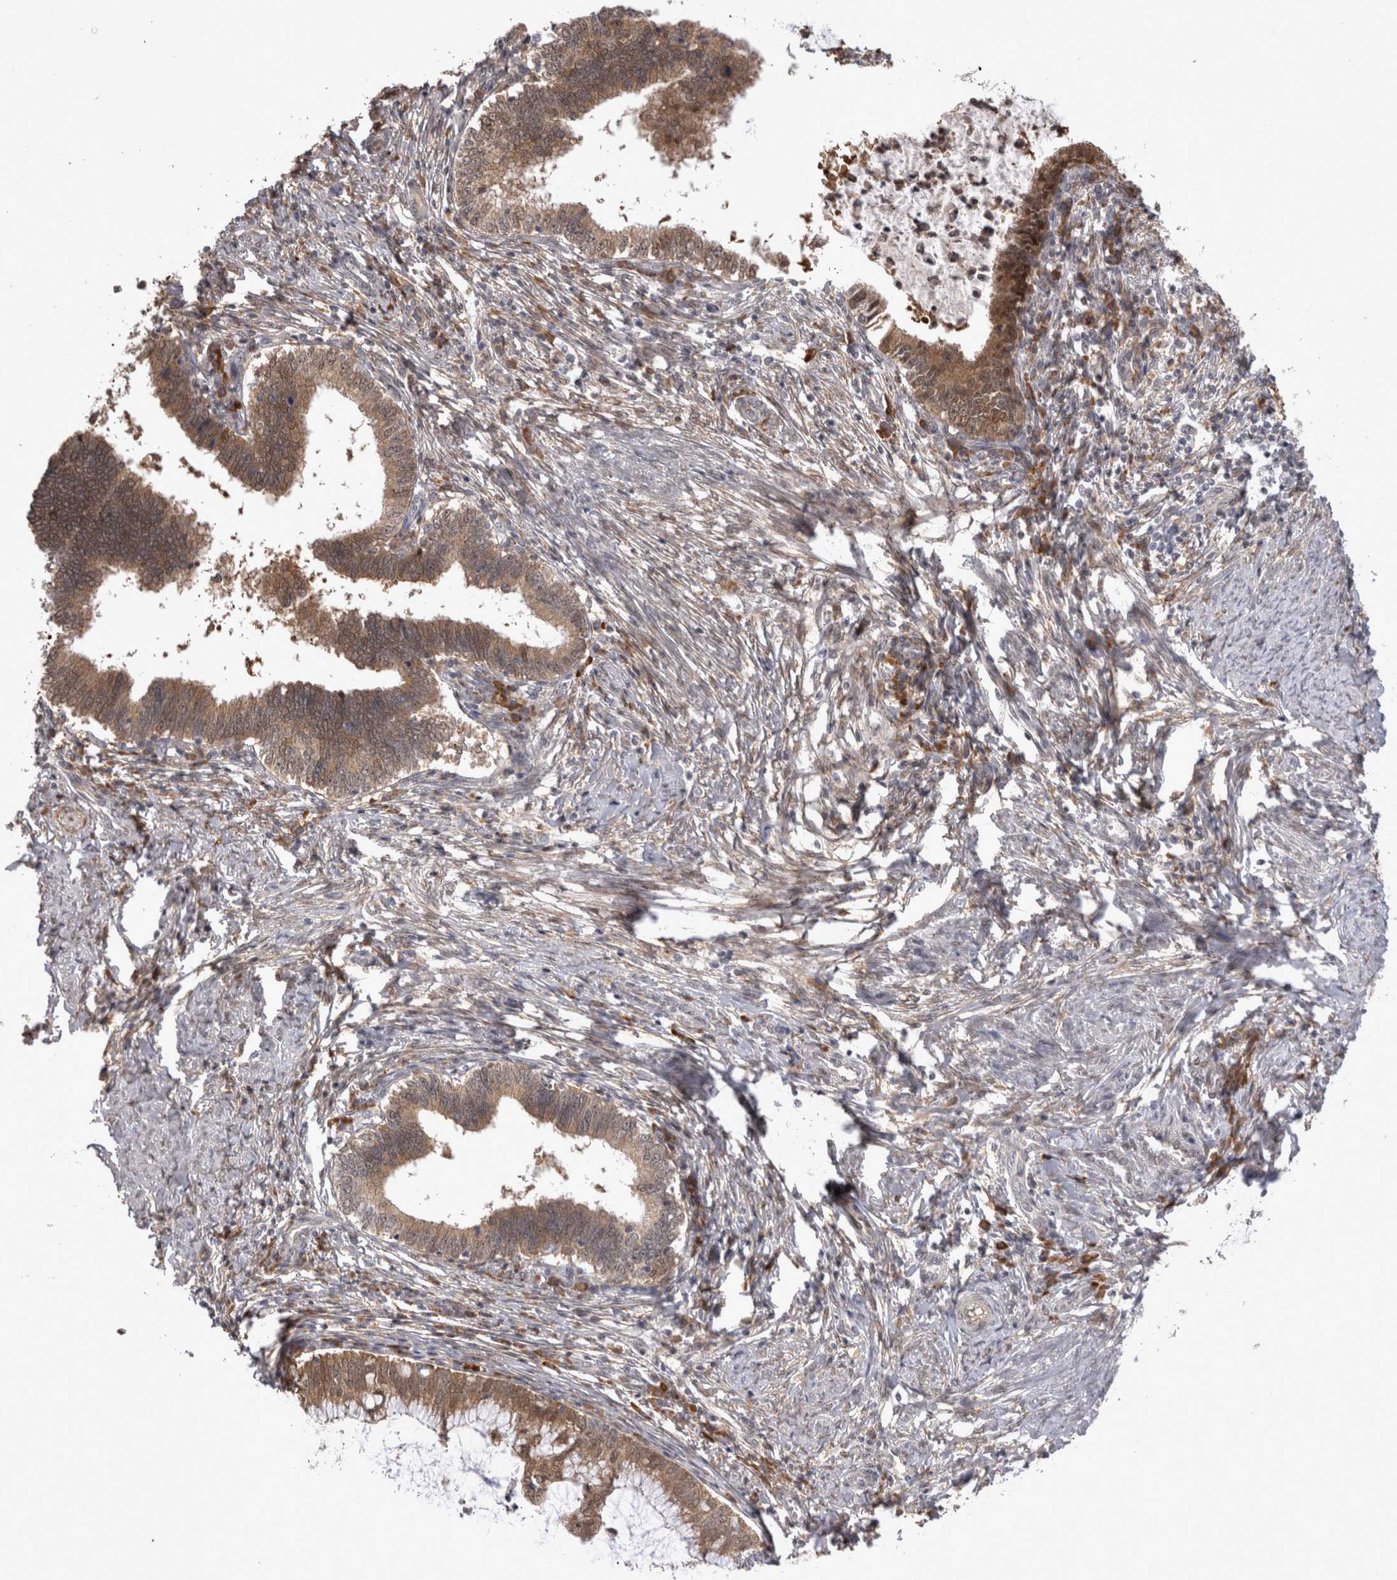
{"staining": {"intensity": "moderate", "quantity": ">75%", "location": "cytoplasmic/membranous"}, "tissue": "cervical cancer", "cell_type": "Tumor cells", "image_type": "cancer", "snomed": [{"axis": "morphology", "description": "Adenocarcinoma, NOS"}, {"axis": "topography", "description": "Cervix"}], "caption": "Moderate cytoplasmic/membranous staining for a protein is present in approximately >75% of tumor cells of cervical cancer using IHC.", "gene": "CHIC2", "patient": {"sex": "female", "age": 36}}